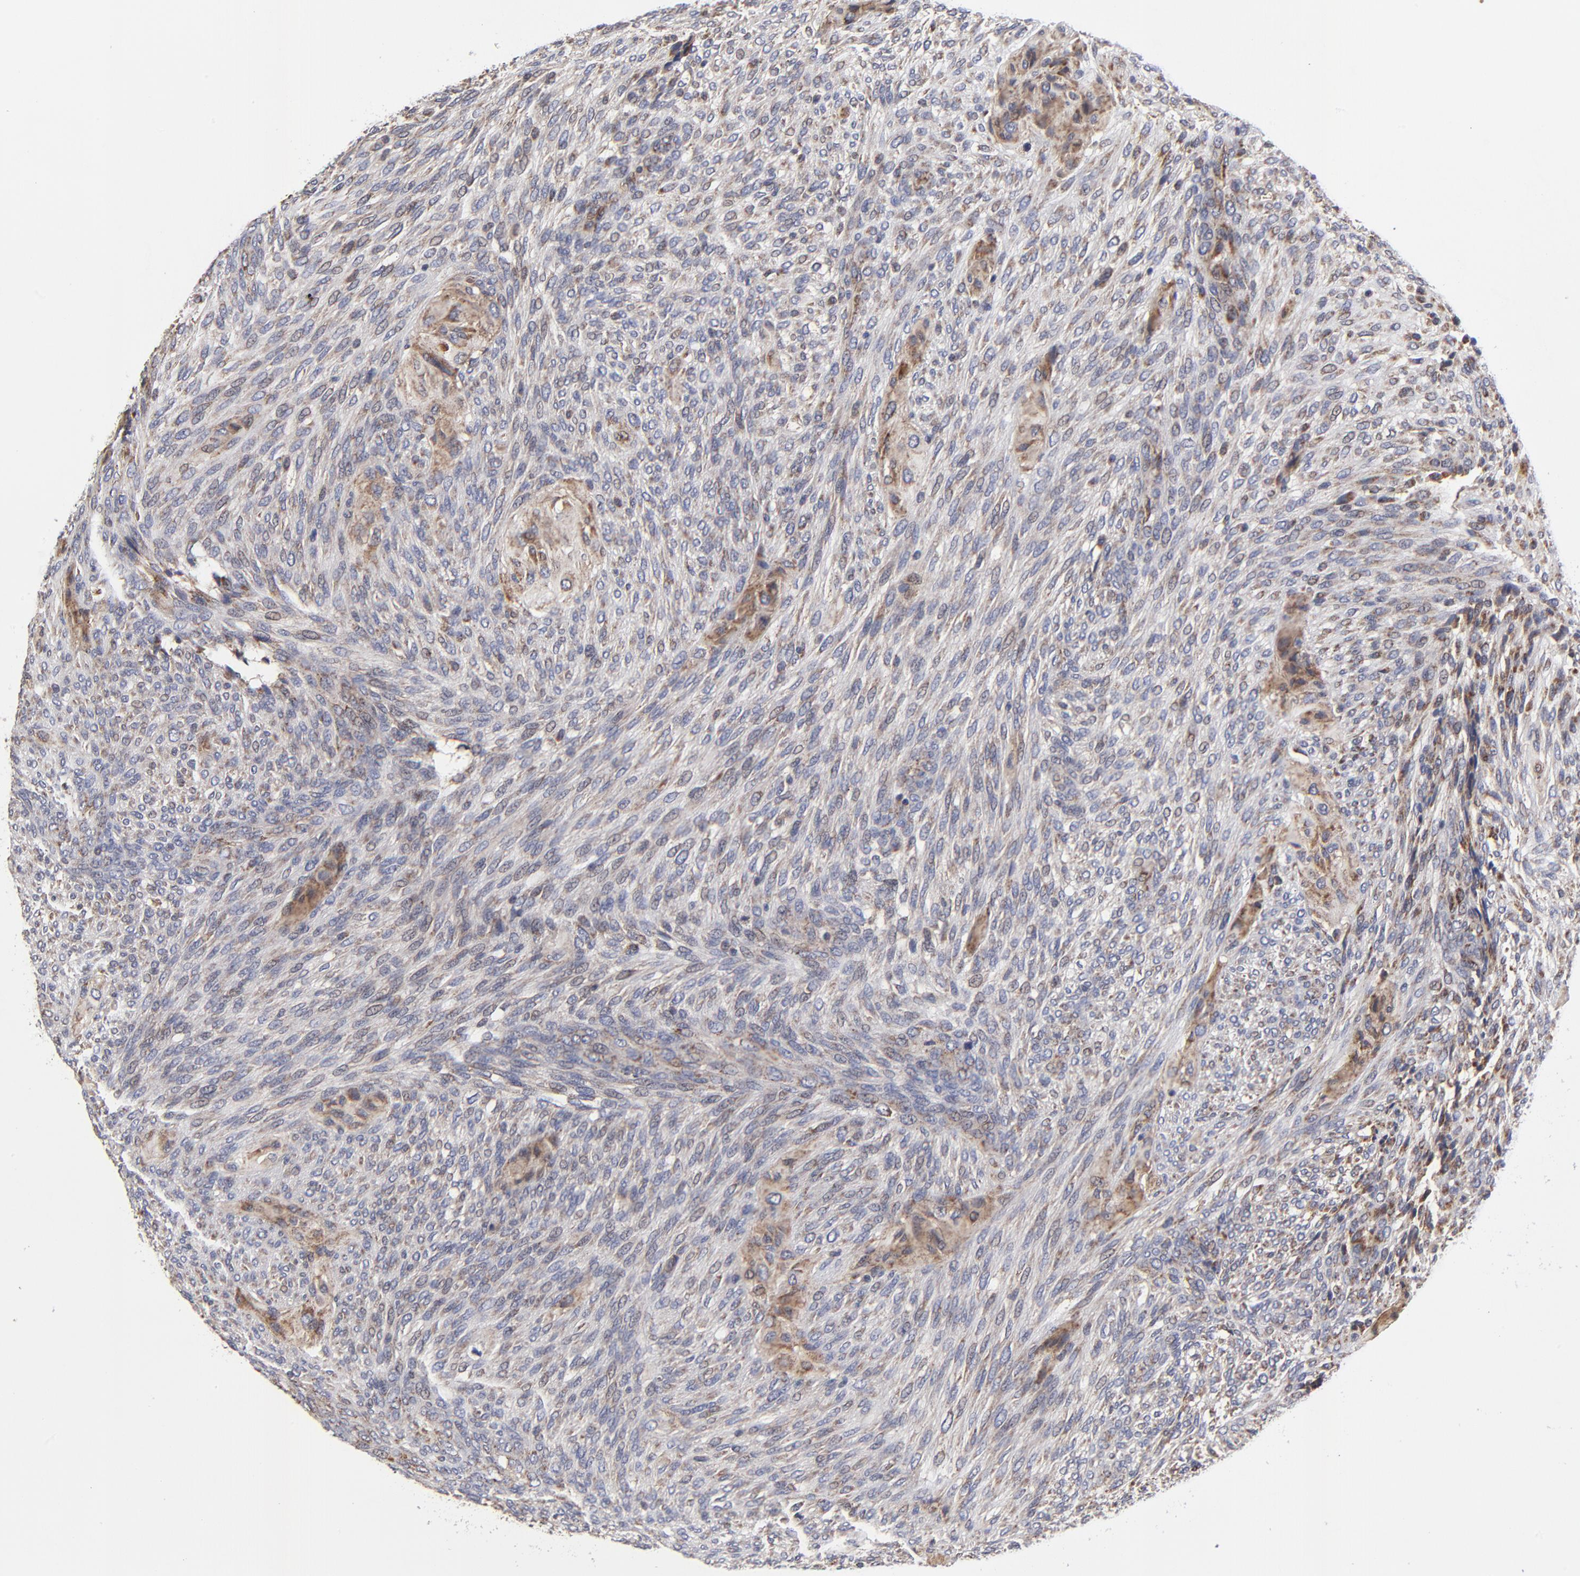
{"staining": {"intensity": "negative", "quantity": "none", "location": "none"}, "tissue": "glioma", "cell_type": "Tumor cells", "image_type": "cancer", "snomed": [{"axis": "morphology", "description": "Glioma, malignant, High grade"}, {"axis": "topography", "description": "Cerebral cortex"}], "caption": "Immunohistochemical staining of glioma shows no significant expression in tumor cells.", "gene": "ZNF550", "patient": {"sex": "female", "age": 55}}